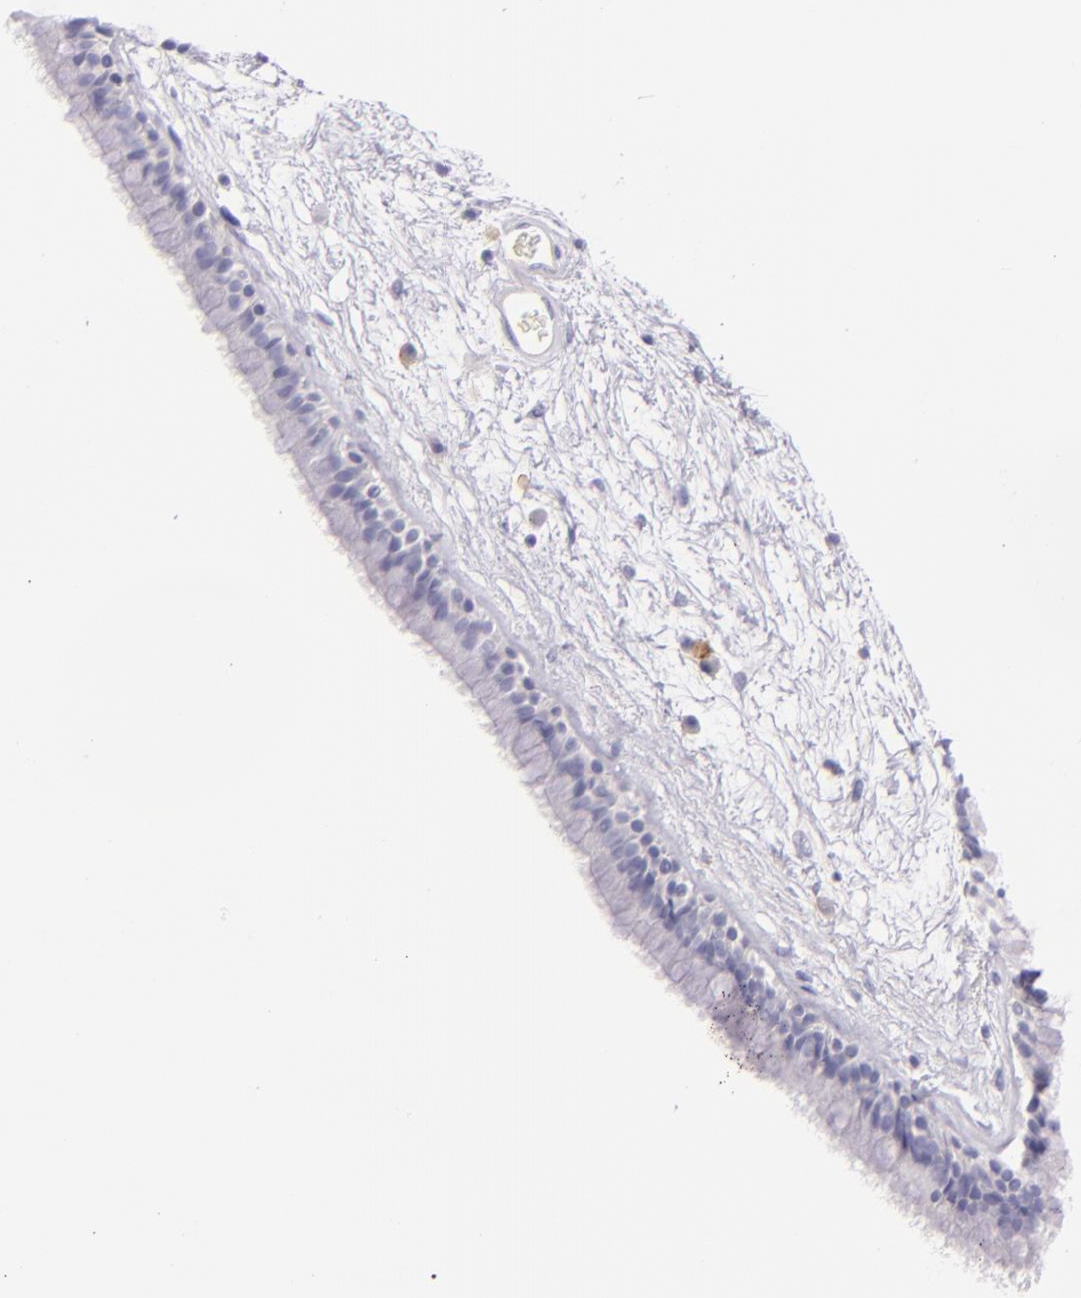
{"staining": {"intensity": "negative", "quantity": "none", "location": "none"}, "tissue": "nasopharynx", "cell_type": "Respiratory epithelial cells", "image_type": "normal", "snomed": [{"axis": "morphology", "description": "Normal tissue, NOS"}, {"axis": "morphology", "description": "Inflammation, NOS"}, {"axis": "topography", "description": "Nasopharynx"}], "caption": "A high-resolution image shows immunohistochemistry staining of benign nasopharynx, which exhibits no significant staining in respiratory epithelial cells.", "gene": "ICAM1", "patient": {"sex": "male", "age": 48}}